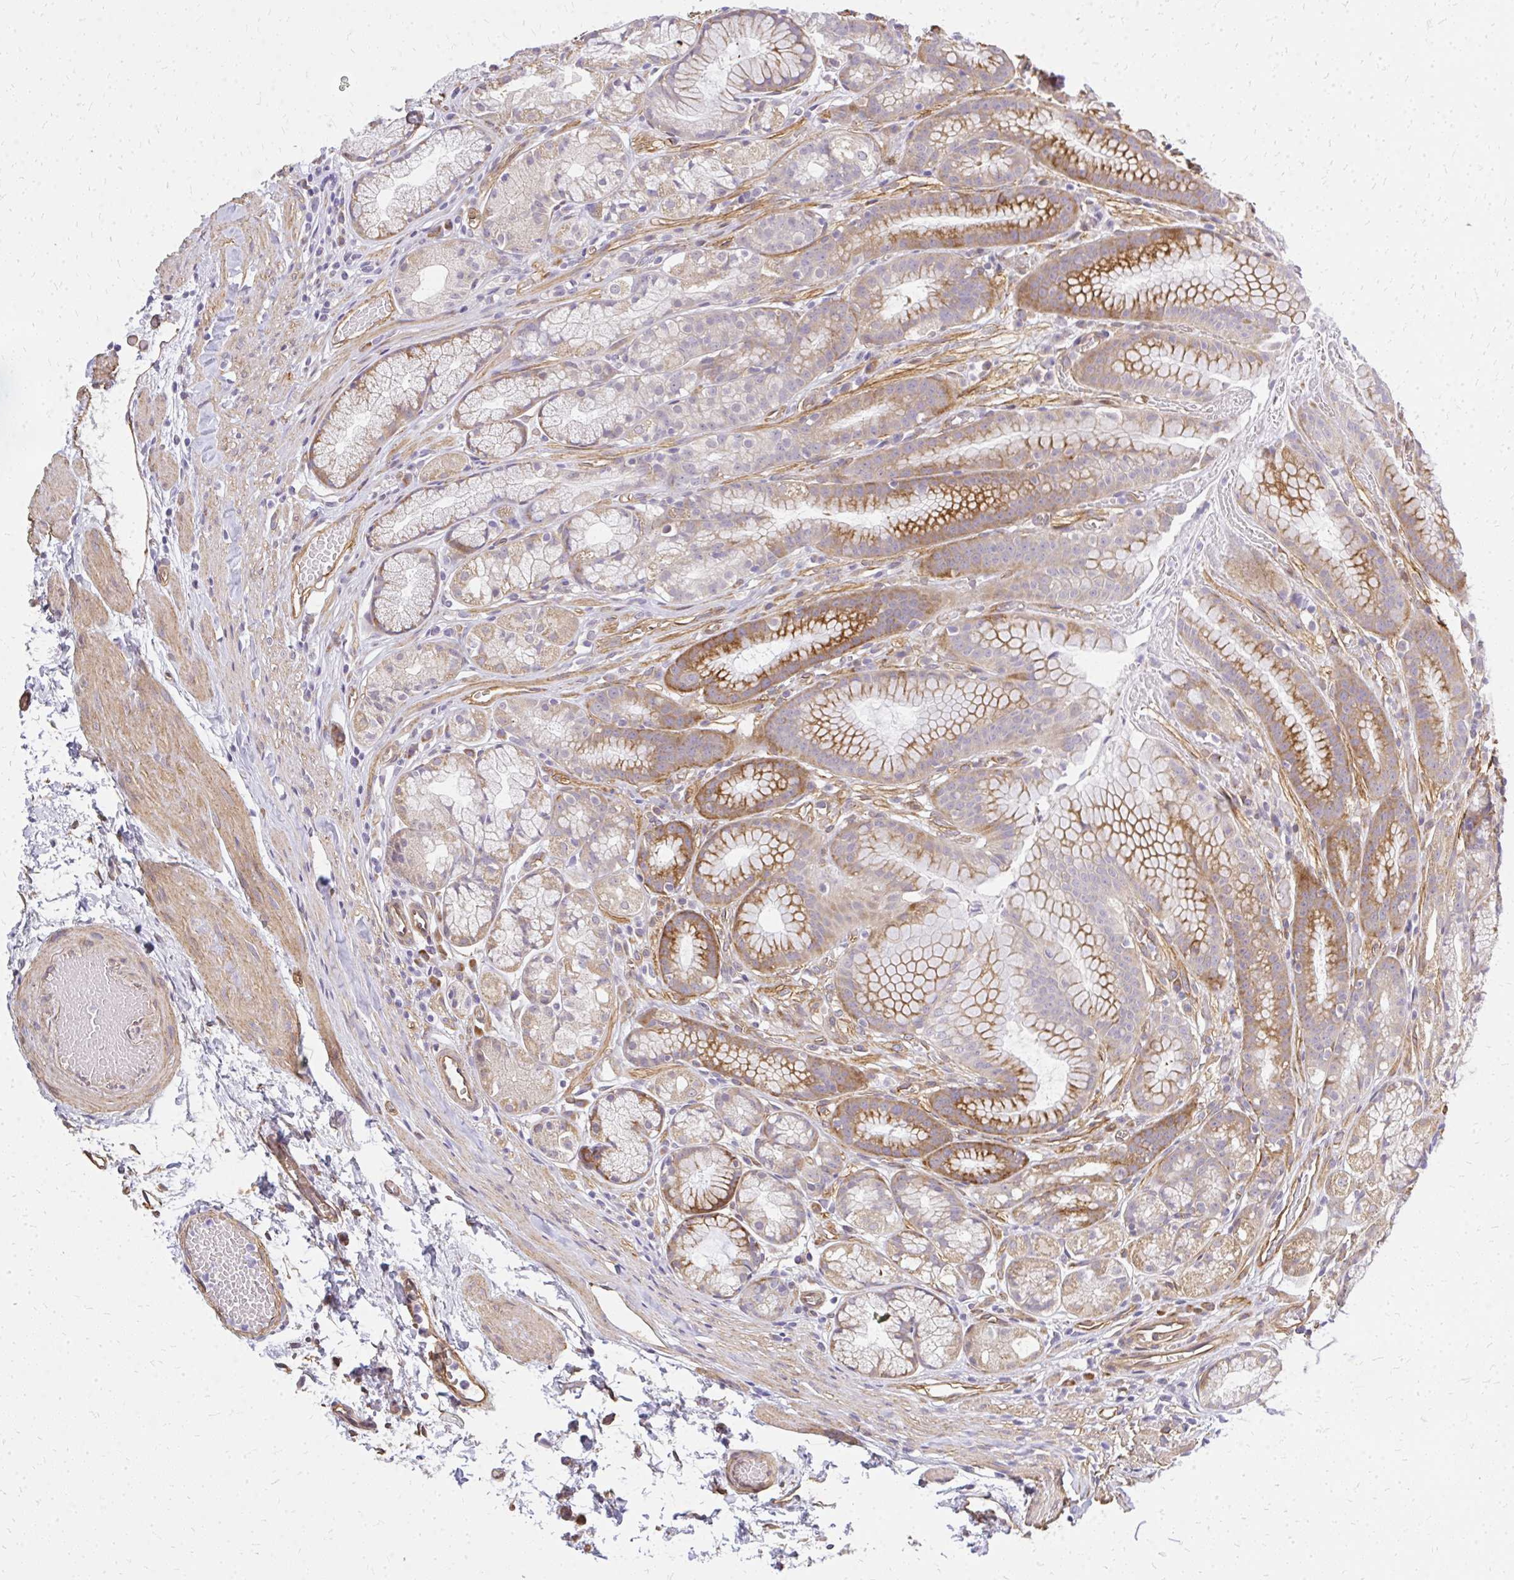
{"staining": {"intensity": "moderate", "quantity": "25%-75%", "location": "cytoplasmic/membranous"}, "tissue": "stomach", "cell_type": "Glandular cells", "image_type": "normal", "snomed": [{"axis": "morphology", "description": "Normal tissue, NOS"}, {"axis": "topography", "description": "Smooth muscle"}, {"axis": "topography", "description": "Stomach"}], "caption": "IHC (DAB) staining of unremarkable stomach reveals moderate cytoplasmic/membranous protein positivity in approximately 25%-75% of glandular cells. (Brightfield microscopy of DAB IHC at high magnification).", "gene": "ENSG00000258472", "patient": {"sex": "male", "age": 70}}